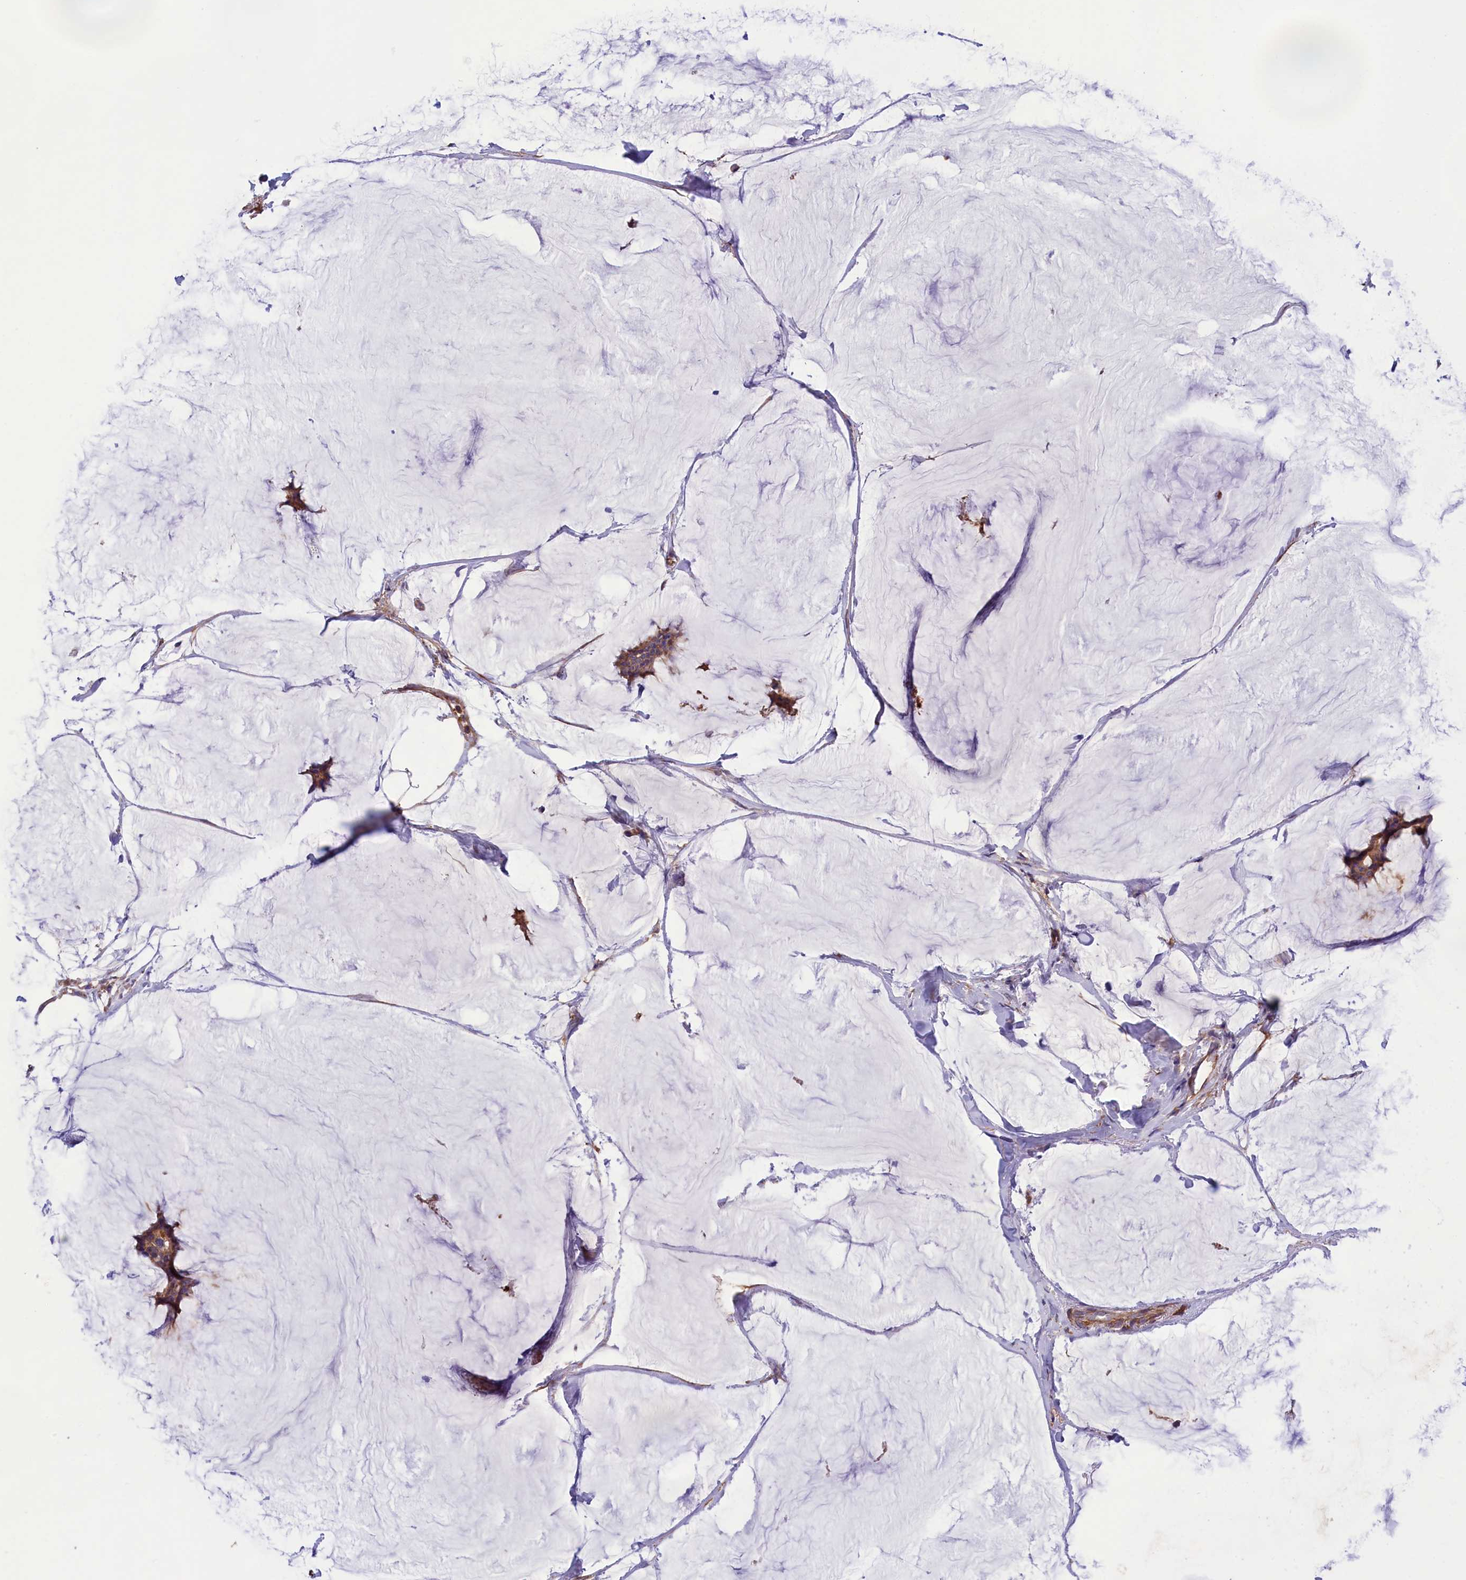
{"staining": {"intensity": "weak", "quantity": ">75%", "location": "cytoplasmic/membranous"}, "tissue": "breast cancer", "cell_type": "Tumor cells", "image_type": "cancer", "snomed": [{"axis": "morphology", "description": "Duct carcinoma"}, {"axis": "topography", "description": "Breast"}], "caption": "Human breast cancer stained with a brown dye shows weak cytoplasmic/membranous positive expression in approximately >75% of tumor cells.", "gene": "AMDHD2", "patient": {"sex": "female", "age": 93}}